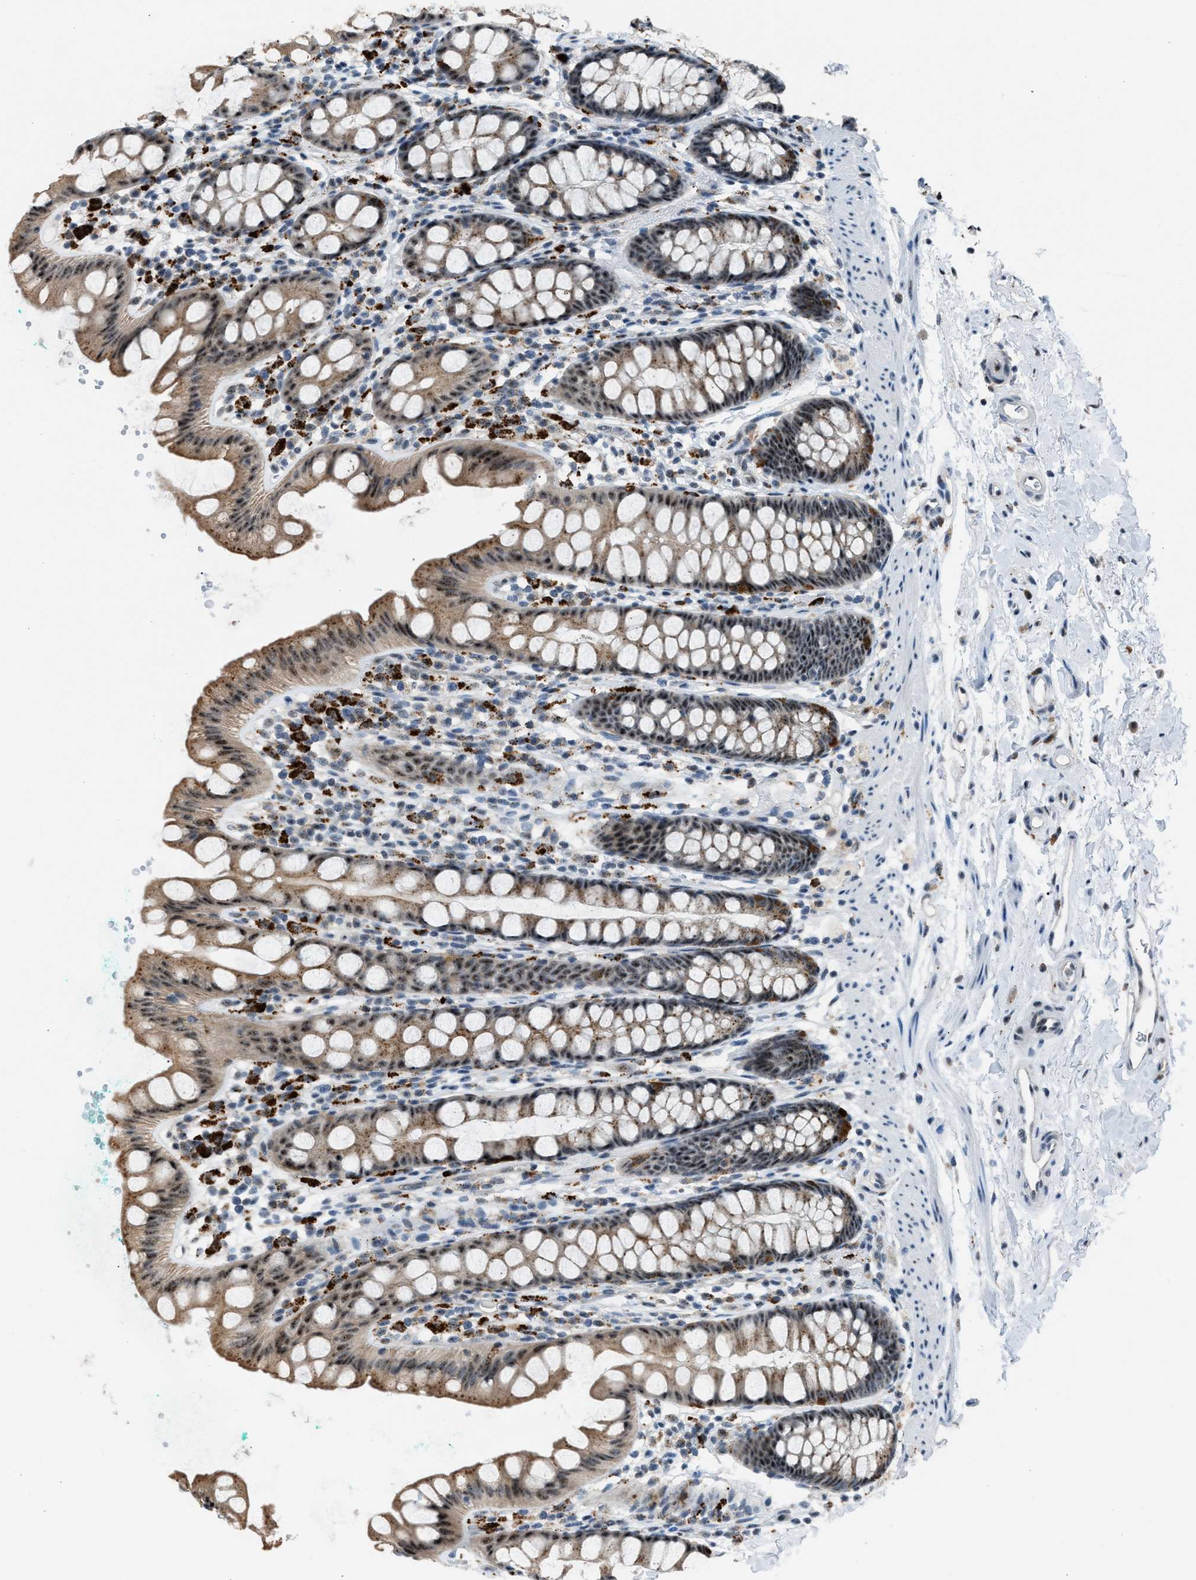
{"staining": {"intensity": "moderate", "quantity": ">75%", "location": "cytoplasmic/membranous,nuclear"}, "tissue": "rectum", "cell_type": "Glandular cells", "image_type": "normal", "snomed": [{"axis": "morphology", "description": "Normal tissue, NOS"}, {"axis": "topography", "description": "Rectum"}], "caption": "Moderate cytoplasmic/membranous,nuclear protein expression is seen in approximately >75% of glandular cells in rectum. (DAB = brown stain, brightfield microscopy at high magnification).", "gene": "CENPP", "patient": {"sex": "female", "age": 65}}